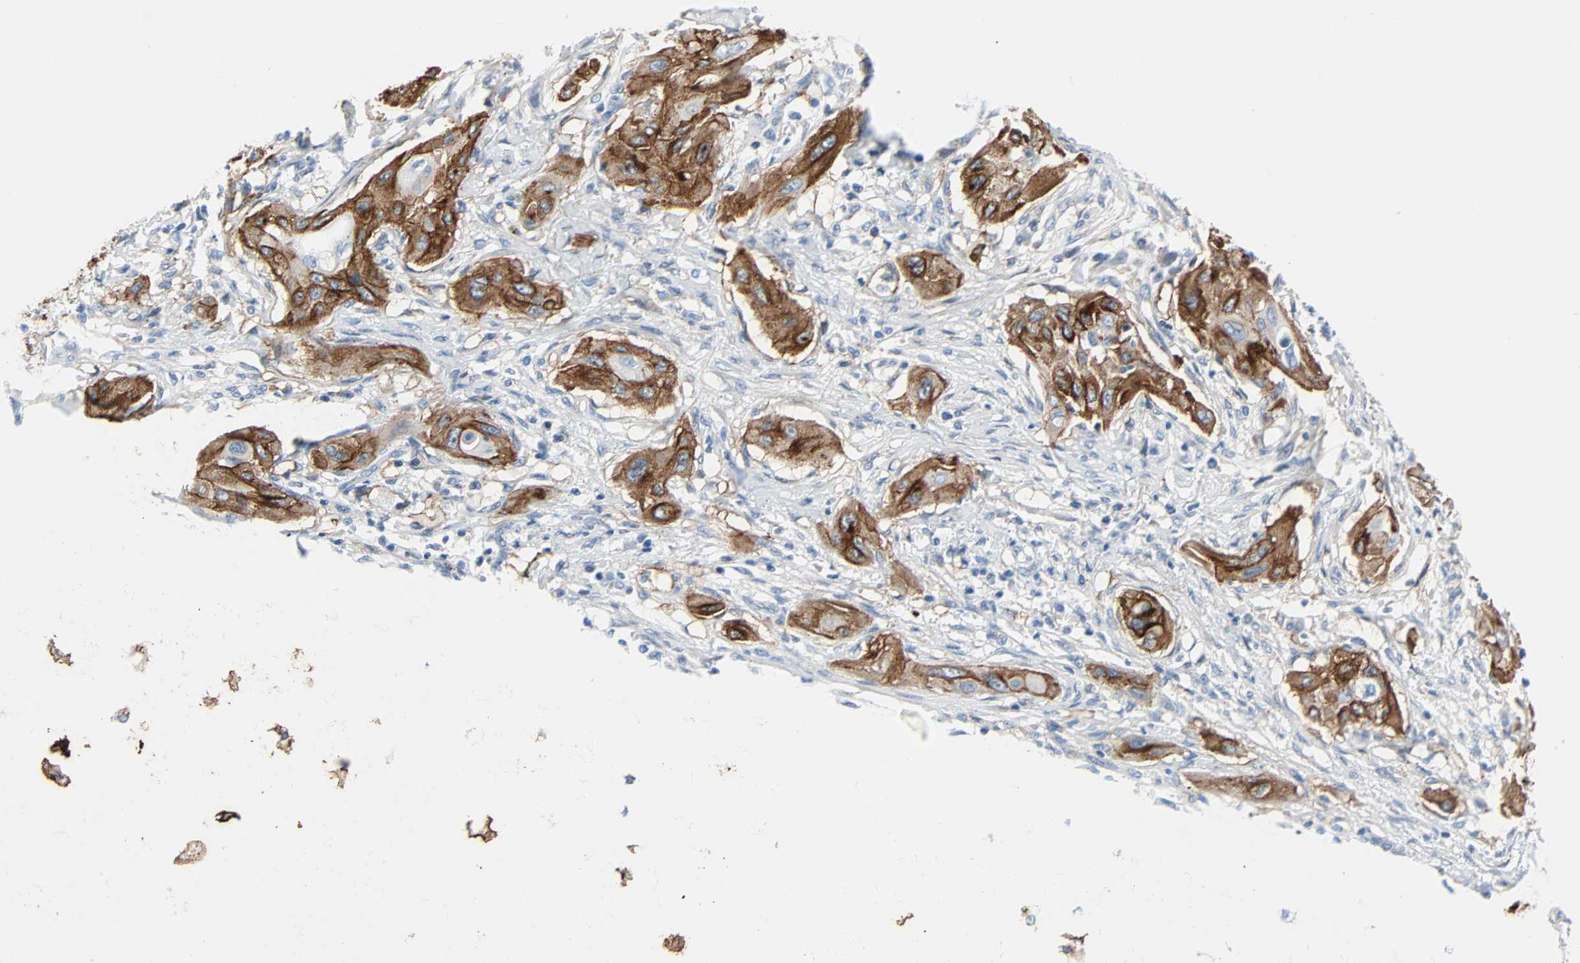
{"staining": {"intensity": "strong", "quantity": ">75%", "location": "cytoplasmic/membranous"}, "tissue": "lung cancer", "cell_type": "Tumor cells", "image_type": "cancer", "snomed": [{"axis": "morphology", "description": "Squamous cell carcinoma, NOS"}, {"axis": "topography", "description": "Lung"}], "caption": "High-magnification brightfield microscopy of lung cancer (squamous cell carcinoma) stained with DAB (3,3'-diaminobenzidine) (brown) and counterstained with hematoxylin (blue). tumor cells exhibit strong cytoplasmic/membranous expression is appreciated in approximately>75% of cells.", "gene": "PDPN", "patient": {"sex": "female", "age": 47}}